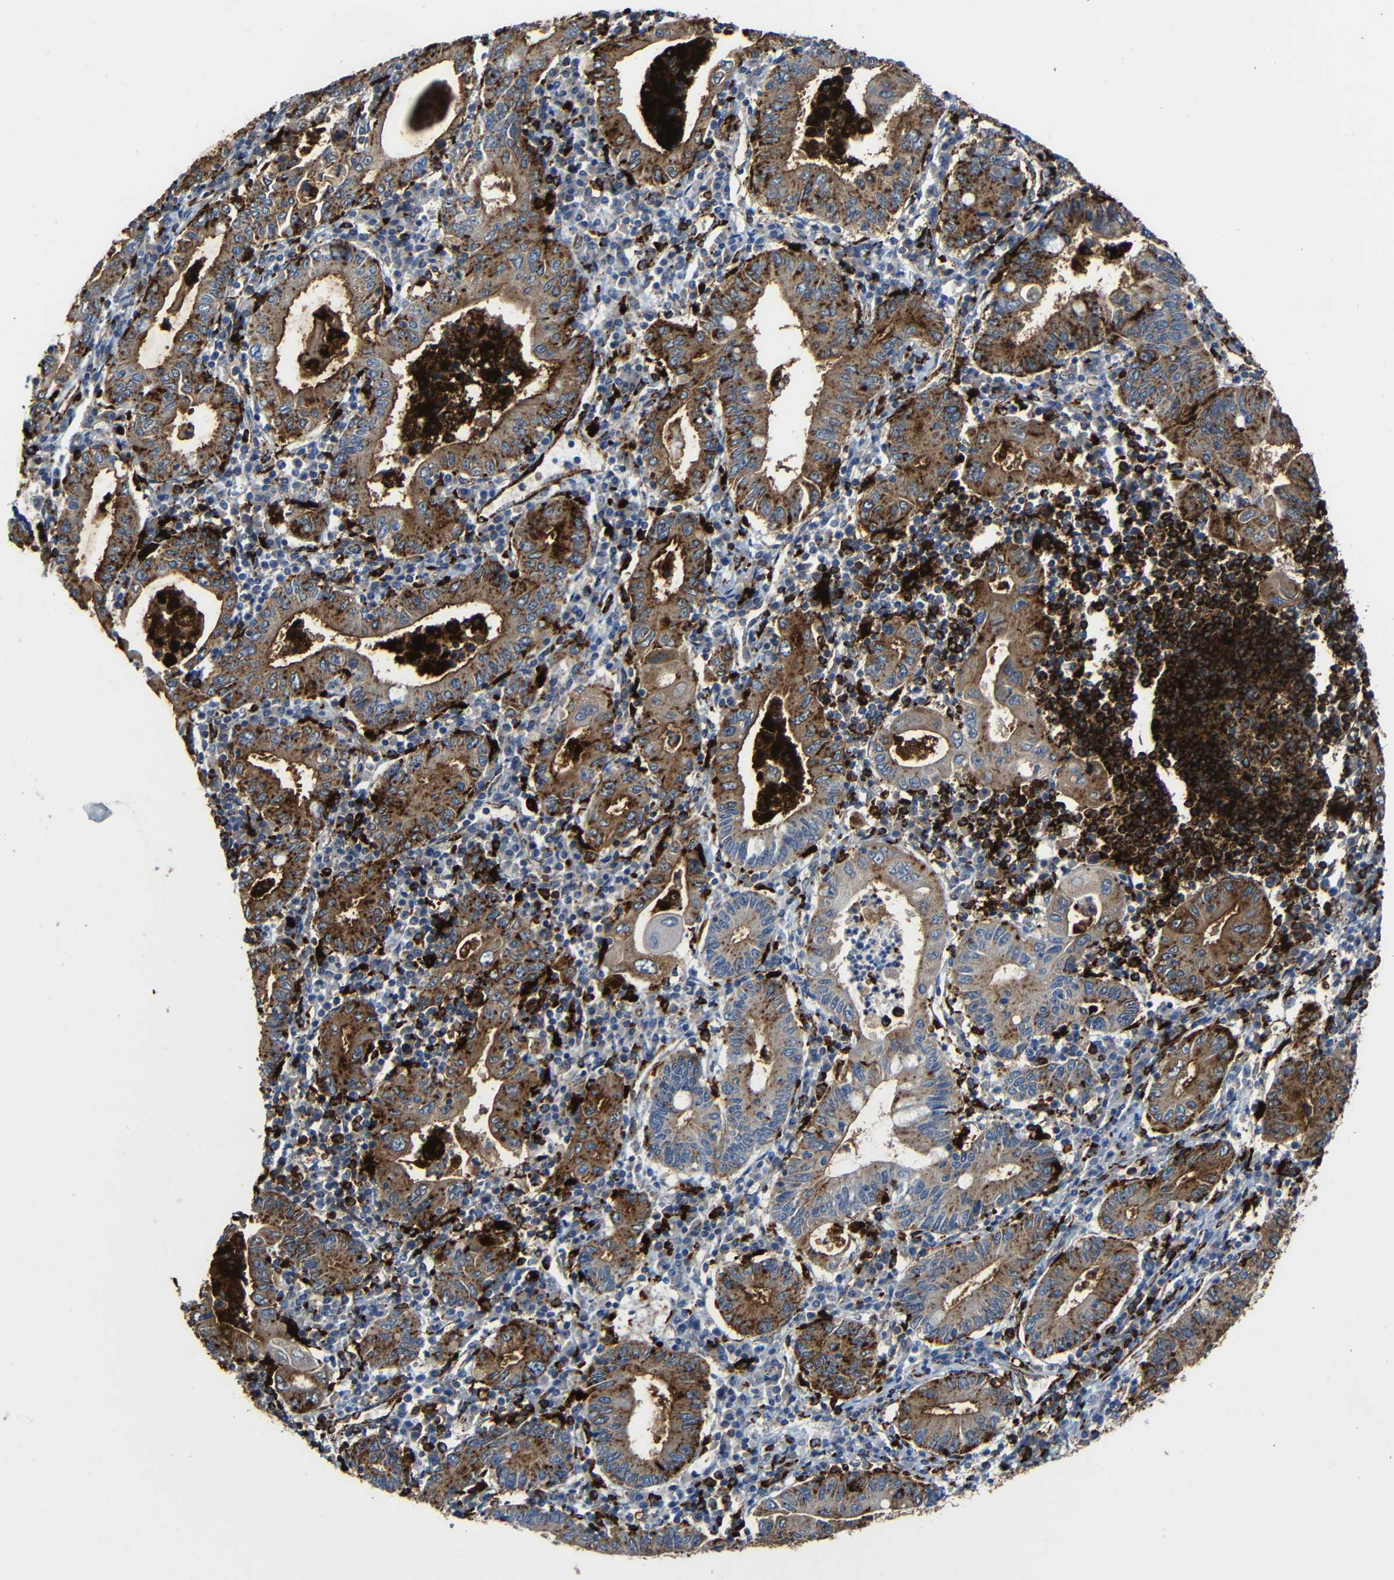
{"staining": {"intensity": "strong", "quantity": ">75%", "location": "cytoplasmic/membranous"}, "tissue": "stomach cancer", "cell_type": "Tumor cells", "image_type": "cancer", "snomed": [{"axis": "morphology", "description": "Normal tissue, NOS"}, {"axis": "morphology", "description": "Adenocarcinoma, NOS"}, {"axis": "topography", "description": "Esophagus"}, {"axis": "topography", "description": "Stomach, upper"}, {"axis": "topography", "description": "Peripheral nerve tissue"}], "caption": "Protein staining by IHC reveals strong cytoplasmic/membranous staining in about >75% of tumor cells in stomach cancer.", "gene": "HLA-DMA", "patient": {"sex": "male", "age": 62}}